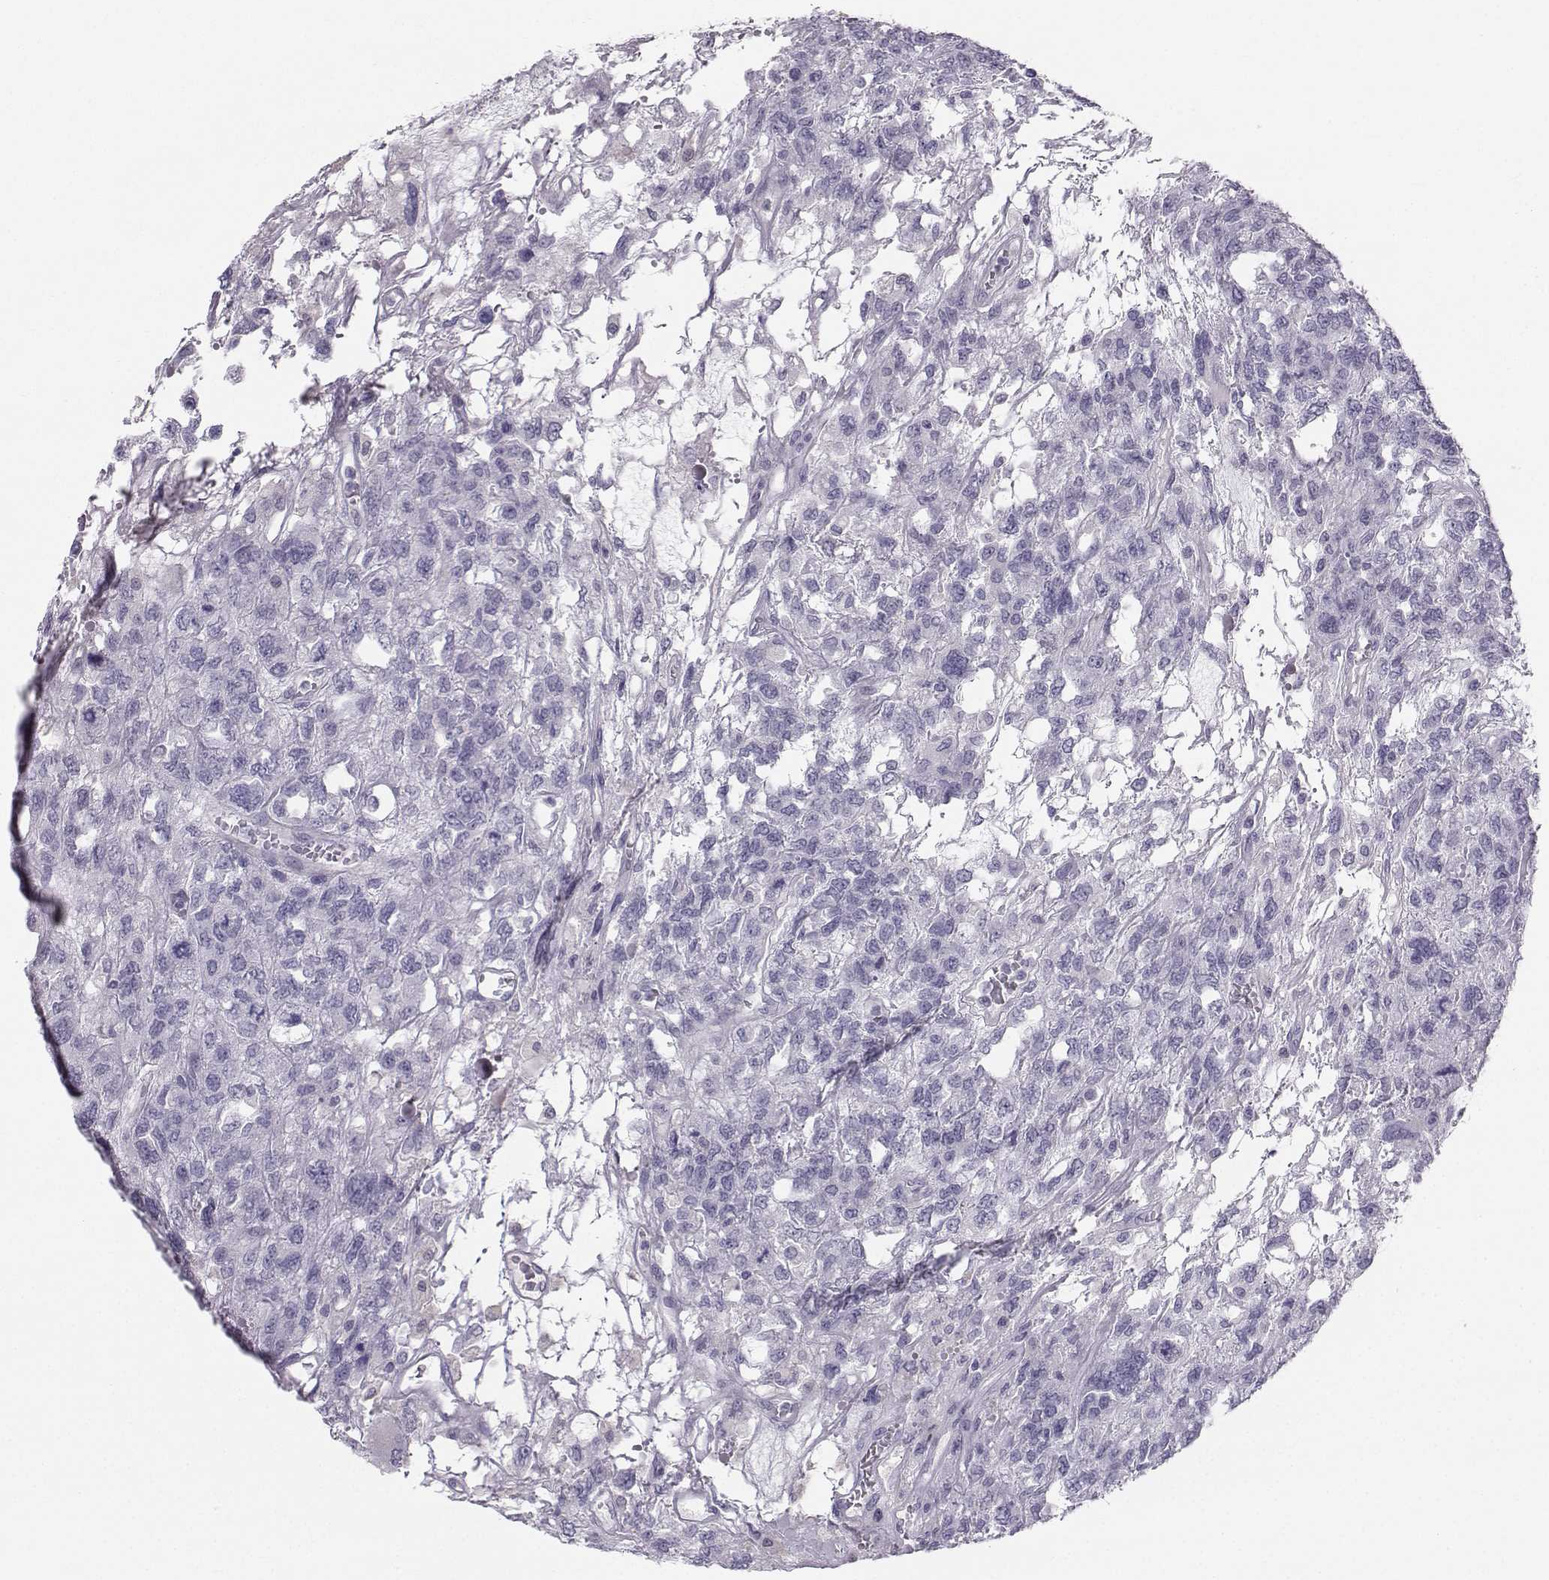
{"staining": {"intensity": "negative", "quantity": "none", "location": "none"}, "tissue": "testis cancer", "cell_type": "Tumor cells", "image_type": "cancer", "snomed": [{"axis": "morphology", "description": "Seminoma, NOS"}, {"axis": "topography", "description": "Testis"}], "caption": "Human testis cancer stained for a protein using immunohistochemistry displays no expression in tumor cells.", "gene": "SYCE1", "patient": {"sex": "male", "age": 52}}